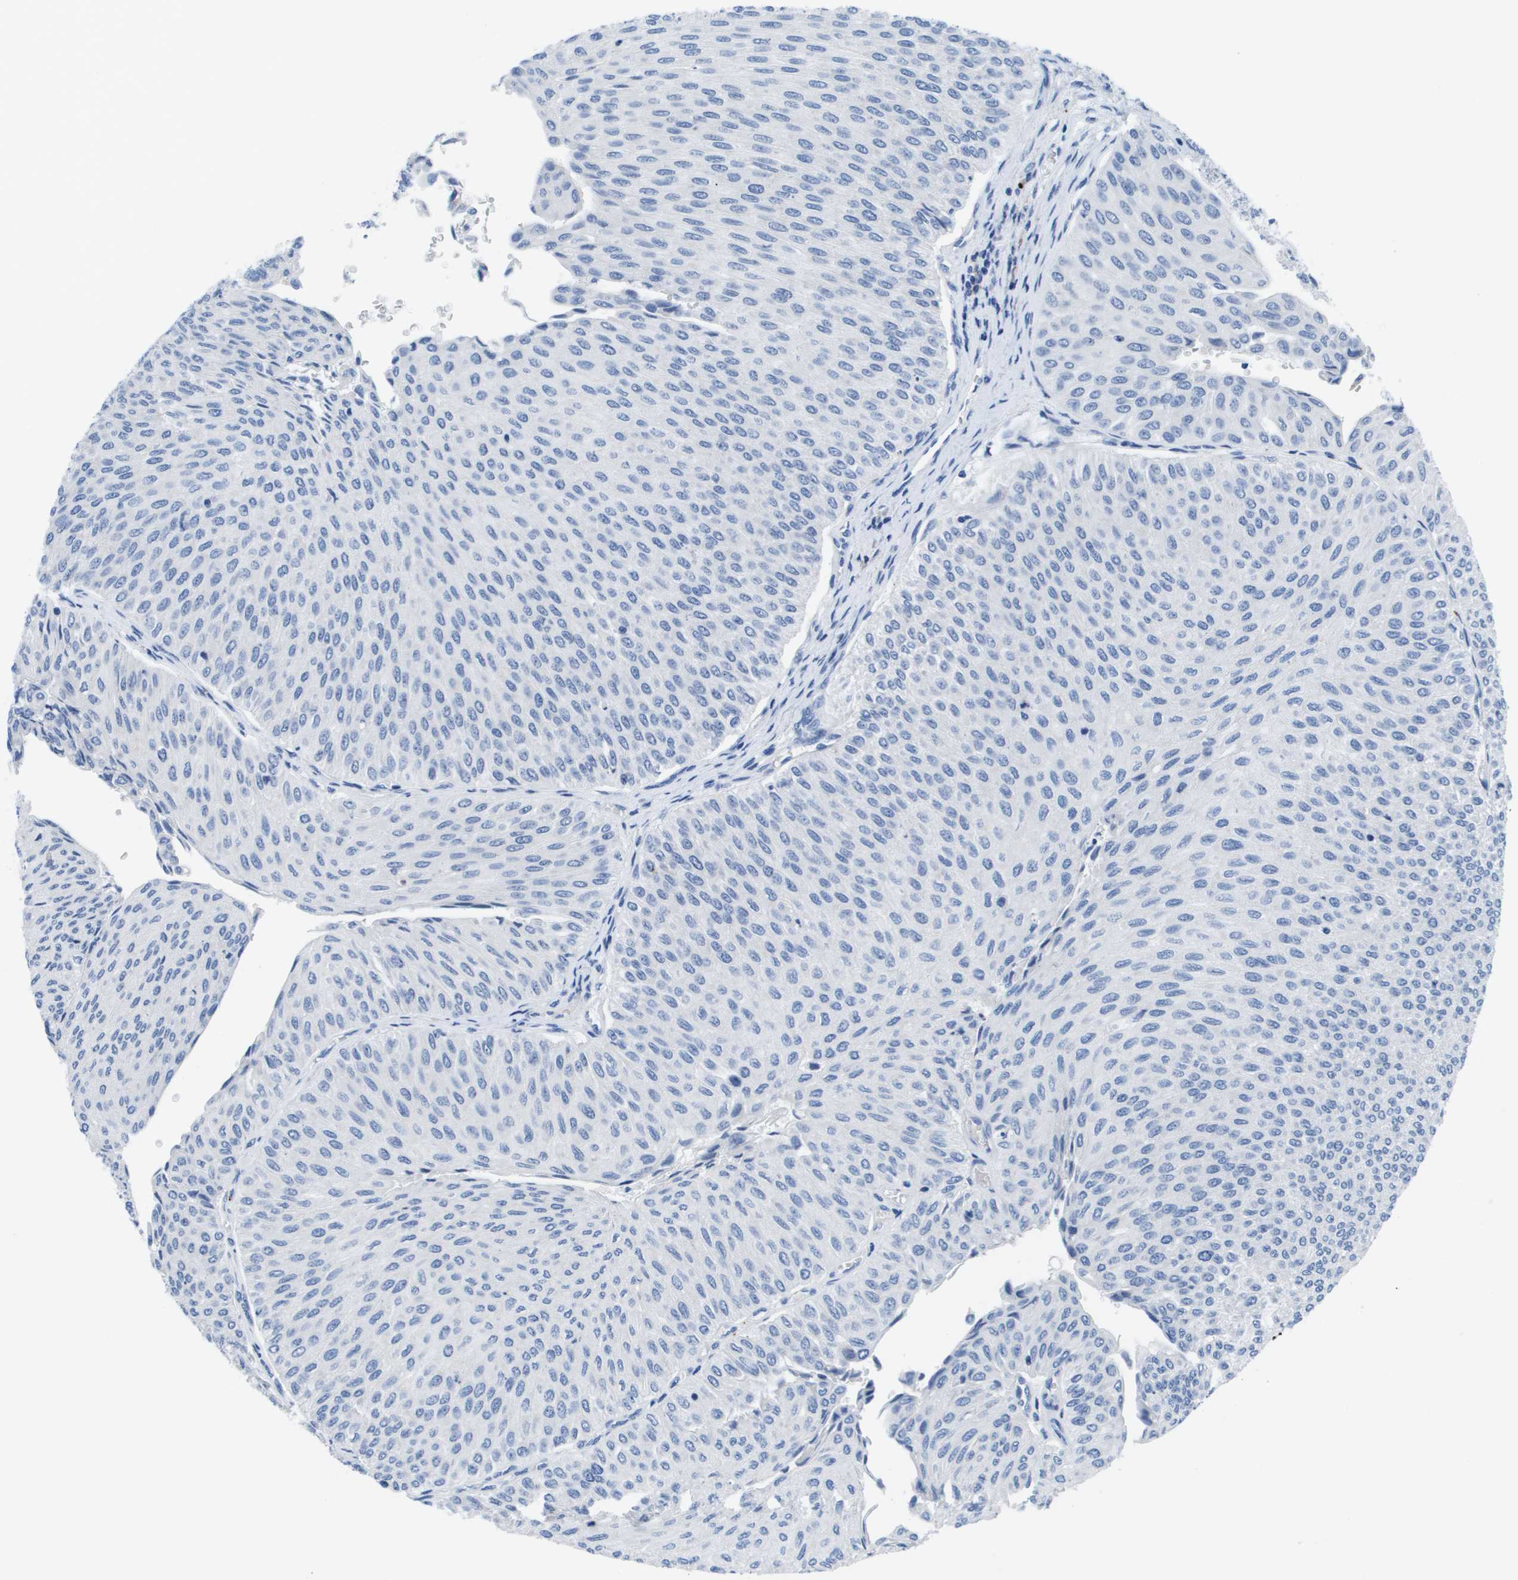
{"staining": {"intensity": "negative", "quantity": "none", "location": "none"}, "tissue": "urothelial cancer", "cell_type": "Tumor cells", "image_type": "cancer", "snomed": [{"axis": "morphology", "description": "Urothelial carcinoma, Low grade"}, {"axis": "topography", "description": "Urinary bladder"}], "caption": "IHC photomicrograph of human urothelial cancer stained for a protein (brown), which shows no staining in tumor cells.", "gene": "MS4A1", "patient": {"sex": "male", "age": 78}}